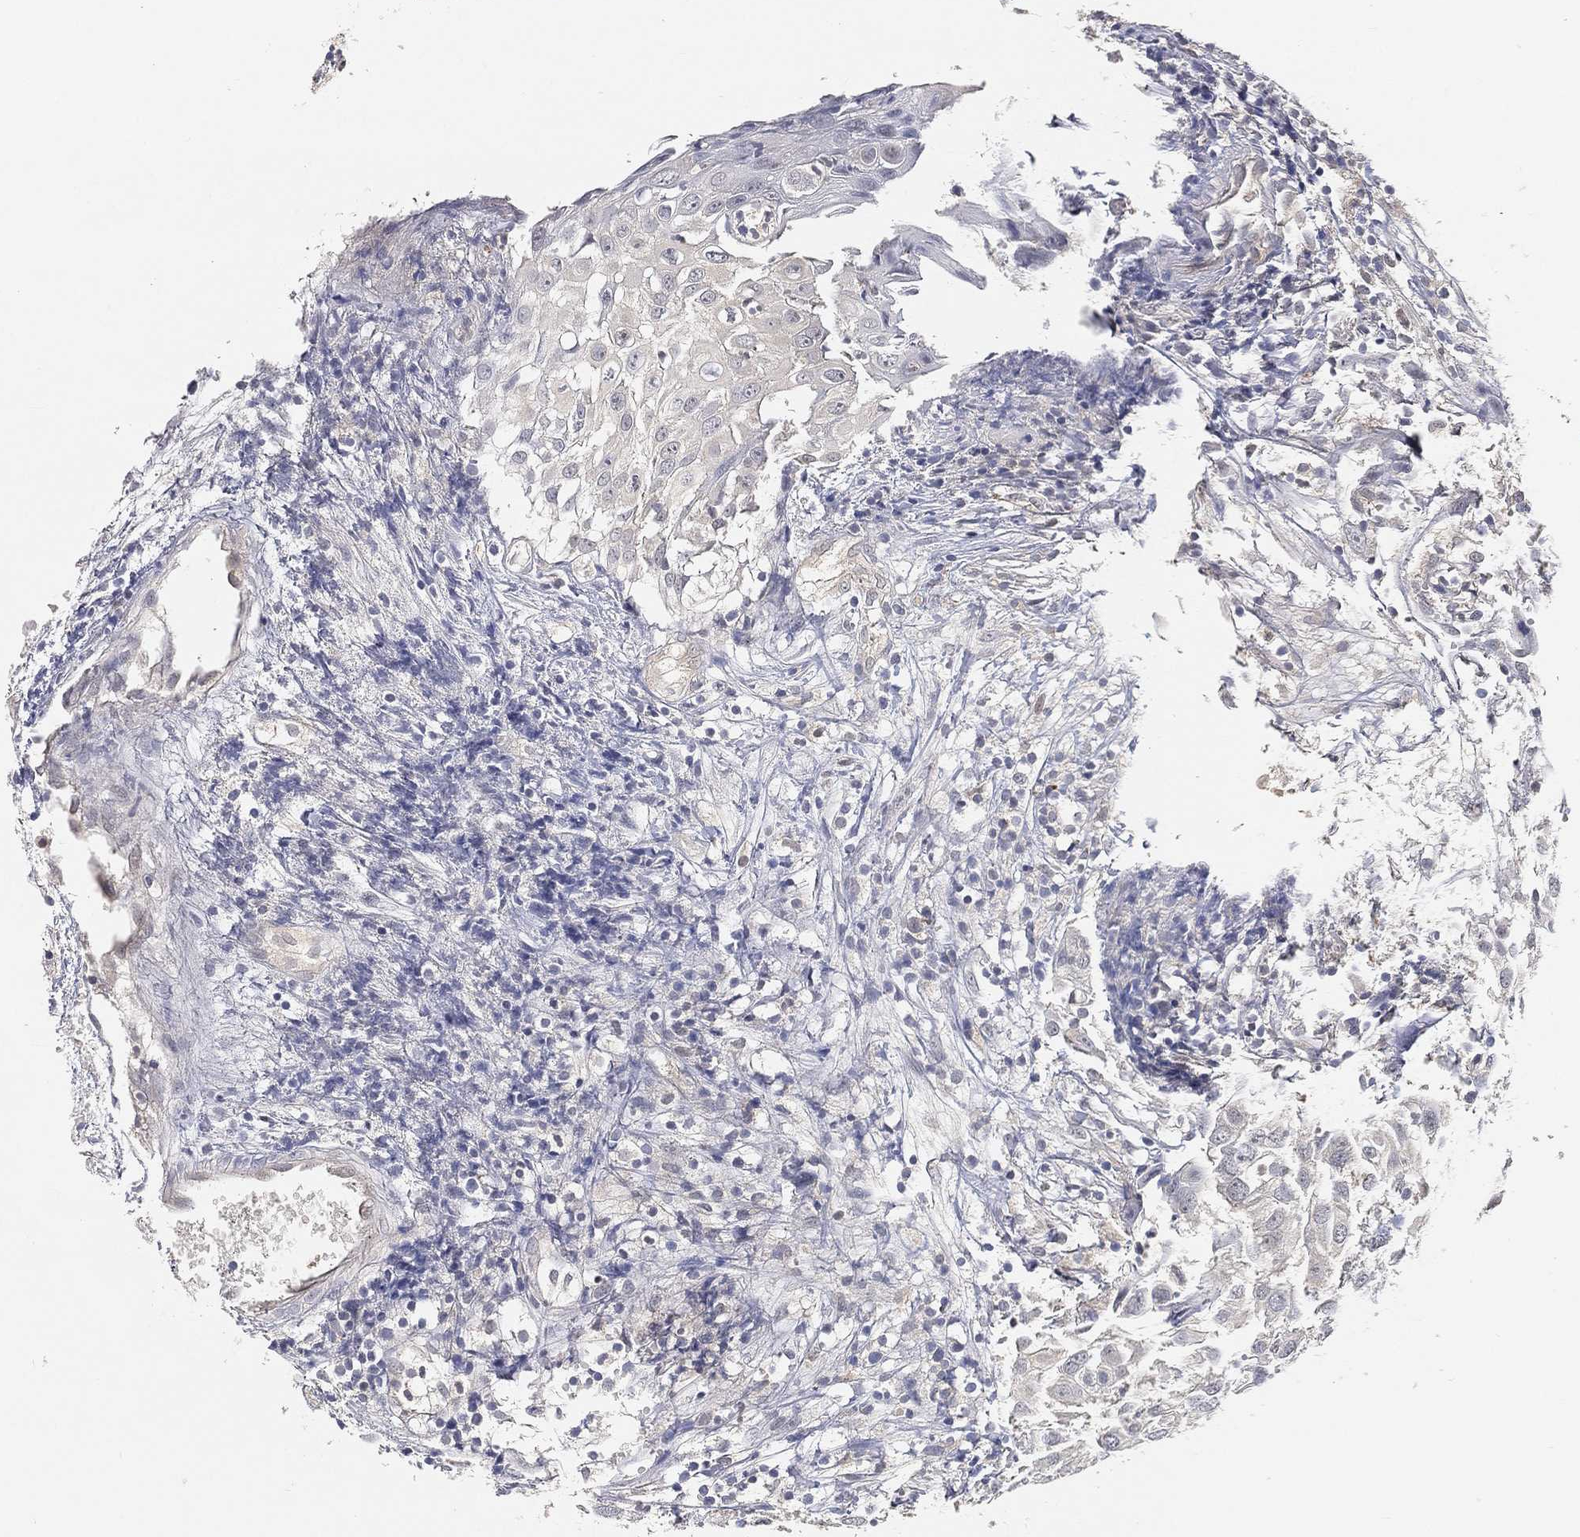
{"staining": {"intensity": "negative", "quantity": "none", "location": "none"}, "tissue": "urothelial cancer", "cell_type": "Tumor cells", "image_type": "cancer", "snomed": [{"axis": "morphology", "description": "Urothelial carcinoma, High grade"}, {"axis": "topography", "description": "Urinary bladder"}], "caption": "DAB immunohistochemical staining of high-grade urothelial carcinoma reveals no significant expression in tumor cells.", "gene": "MAPK1", "patient": {"sex": "female", "age": 79}}